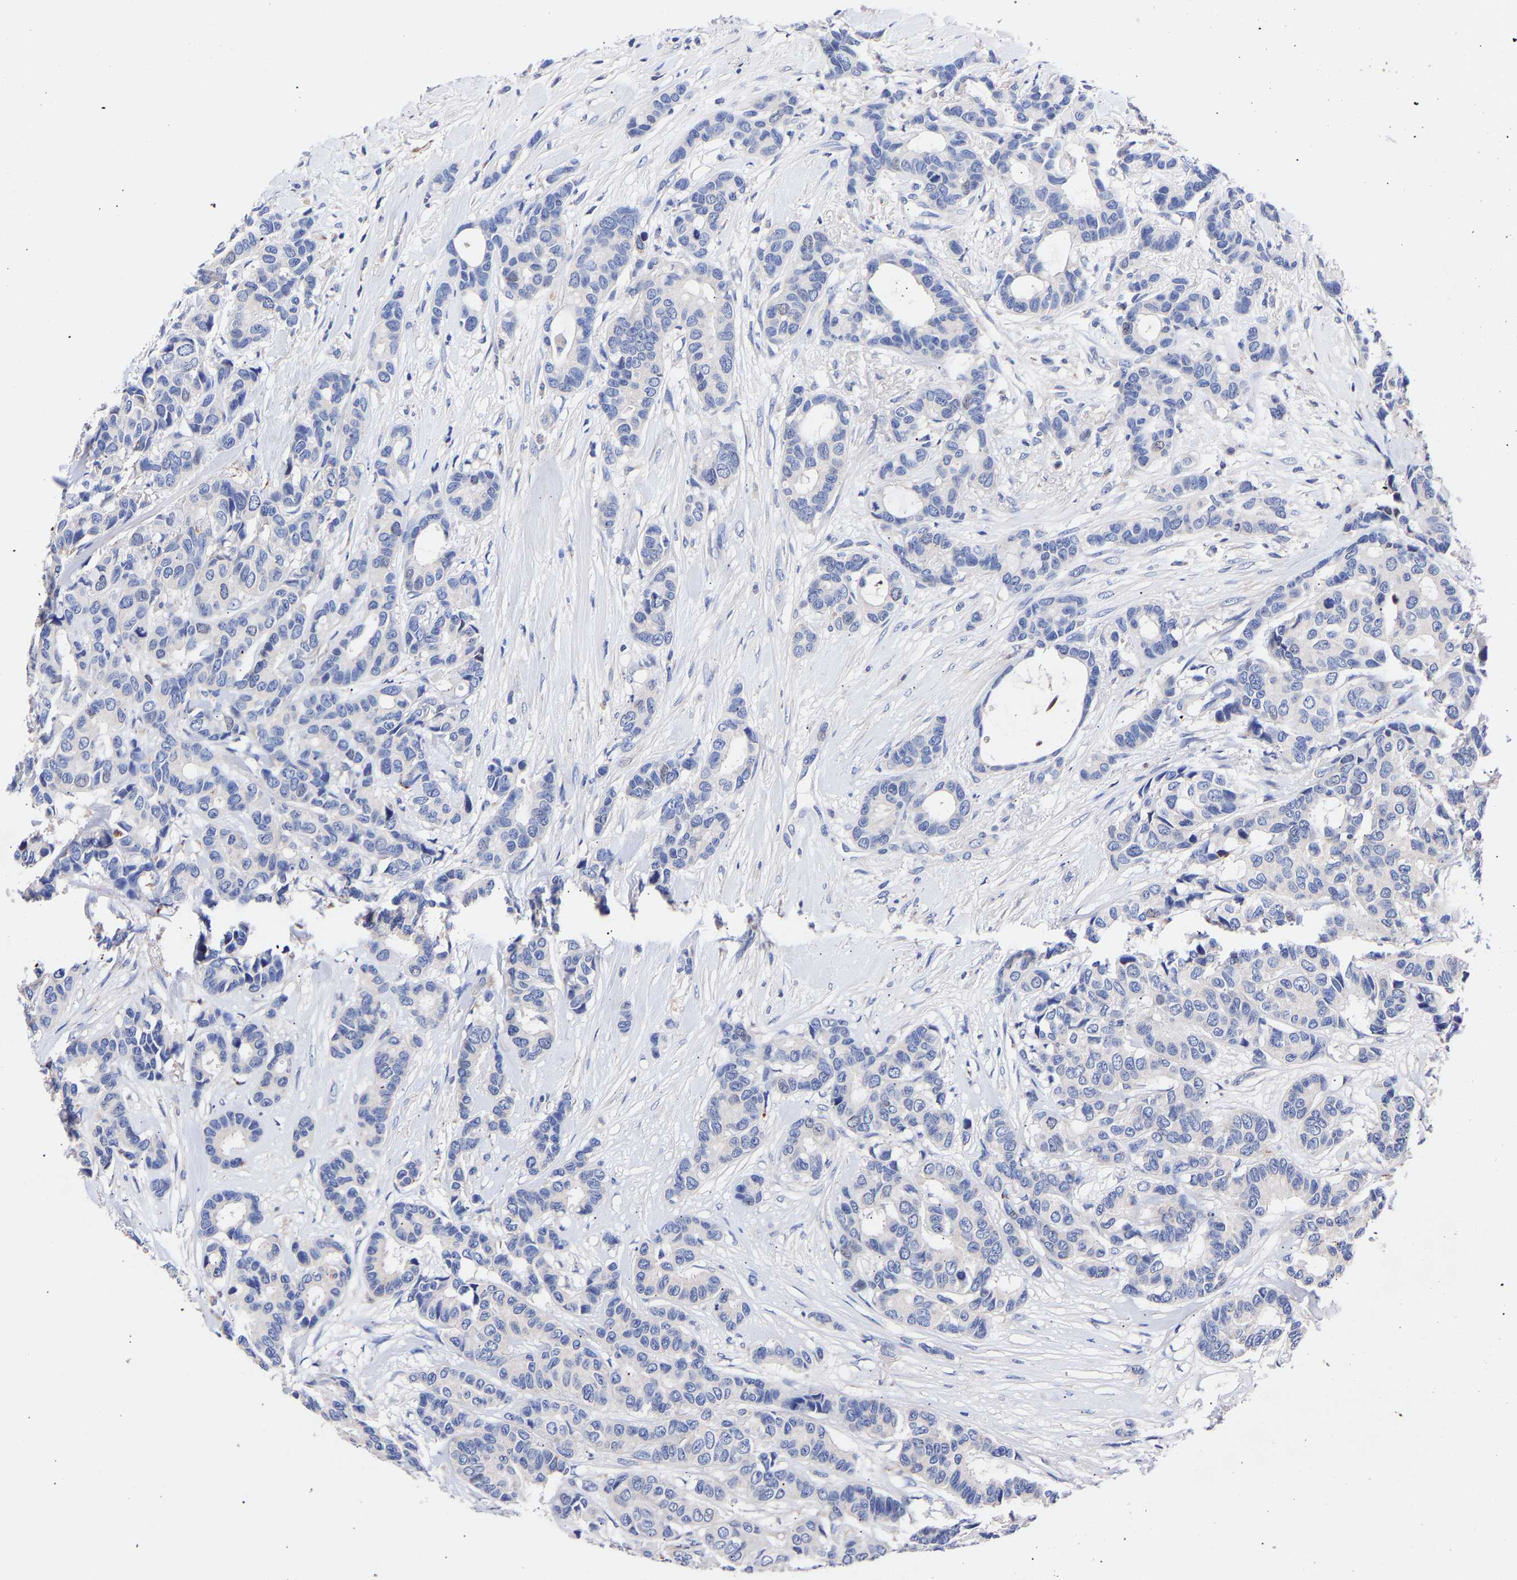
{"staining": {"intensity": "negative", "quantity": "none", "location": "none"}, "tissue": "breast cancer", "cell_type": "Tumor cells", "image_type": "cancer", "snomed": [{"axis": "morphology", "description": "Duct carcinoma"}, {"axis": "topography", "description": "Breast"}], "caption": "Tumor cells show no significant staining in breast intraductal carcinoma. Nuclei are stained in blue.", "gene": "SEM1", "patient": {"sex": "female", "age": 87}}